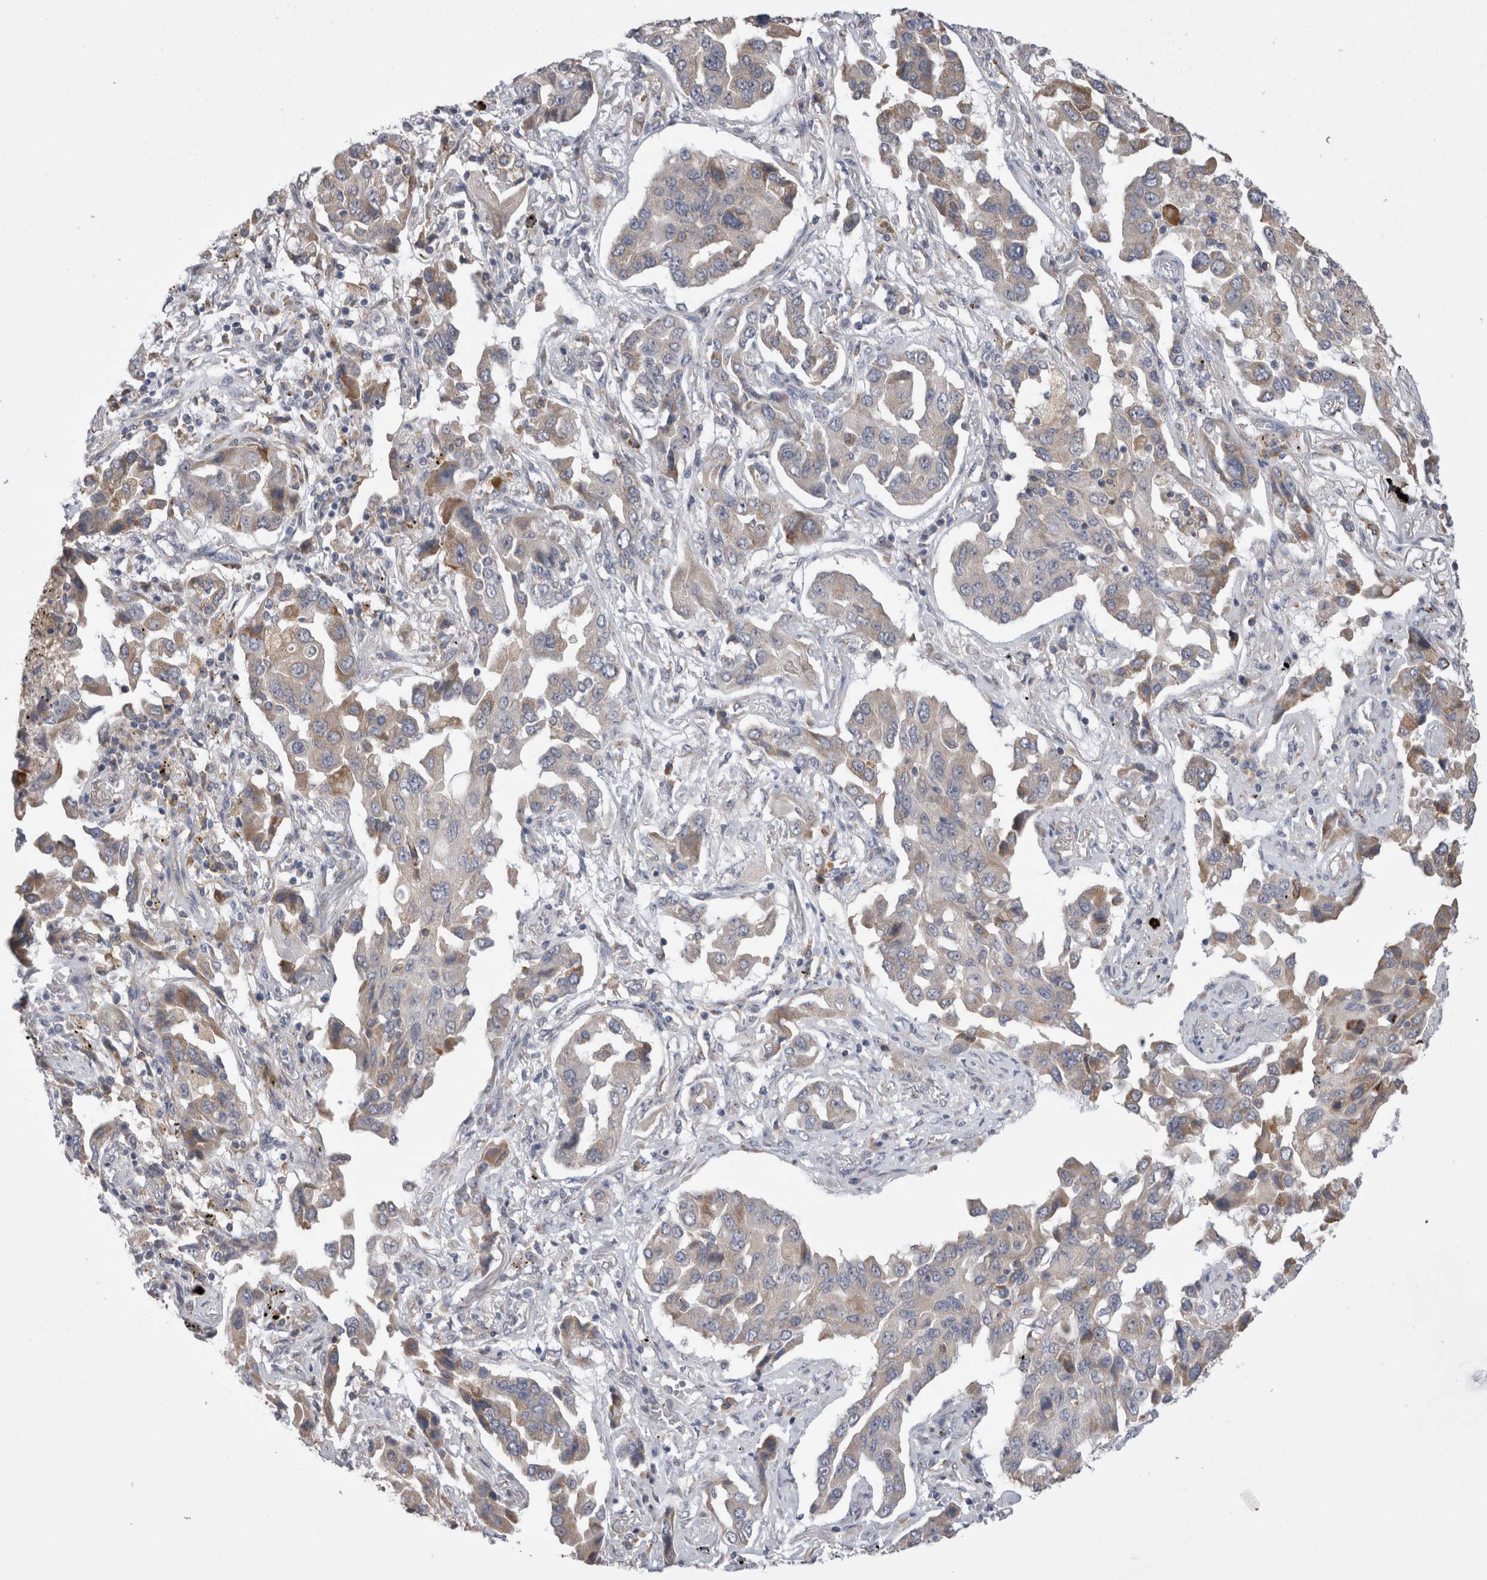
{"staining": {"intensity": "weak", "quantity": "25%-75%", "location": "cytoplasmic/membranous"}, "tissue": "lung cancer", "cell_type": "Tumor cells", "image_type": "cancer", "snomed": [{"axis": "morphology", "description": "Adenocarcinoma, NOS"}, {"axis": "topography", "description": "Lung"}], "caption": "Protein expression by IHC reveals weak cytoplasmic/membranous staining in about 25%-75% of tumor cells in lung adenocarcinoma. Immunohistochemistry (ihc) stains the protein of interest in brown and the nuclei are stained blue.", "gene": "ZNF341", "patient": {"sex": "female", "age": 65}}